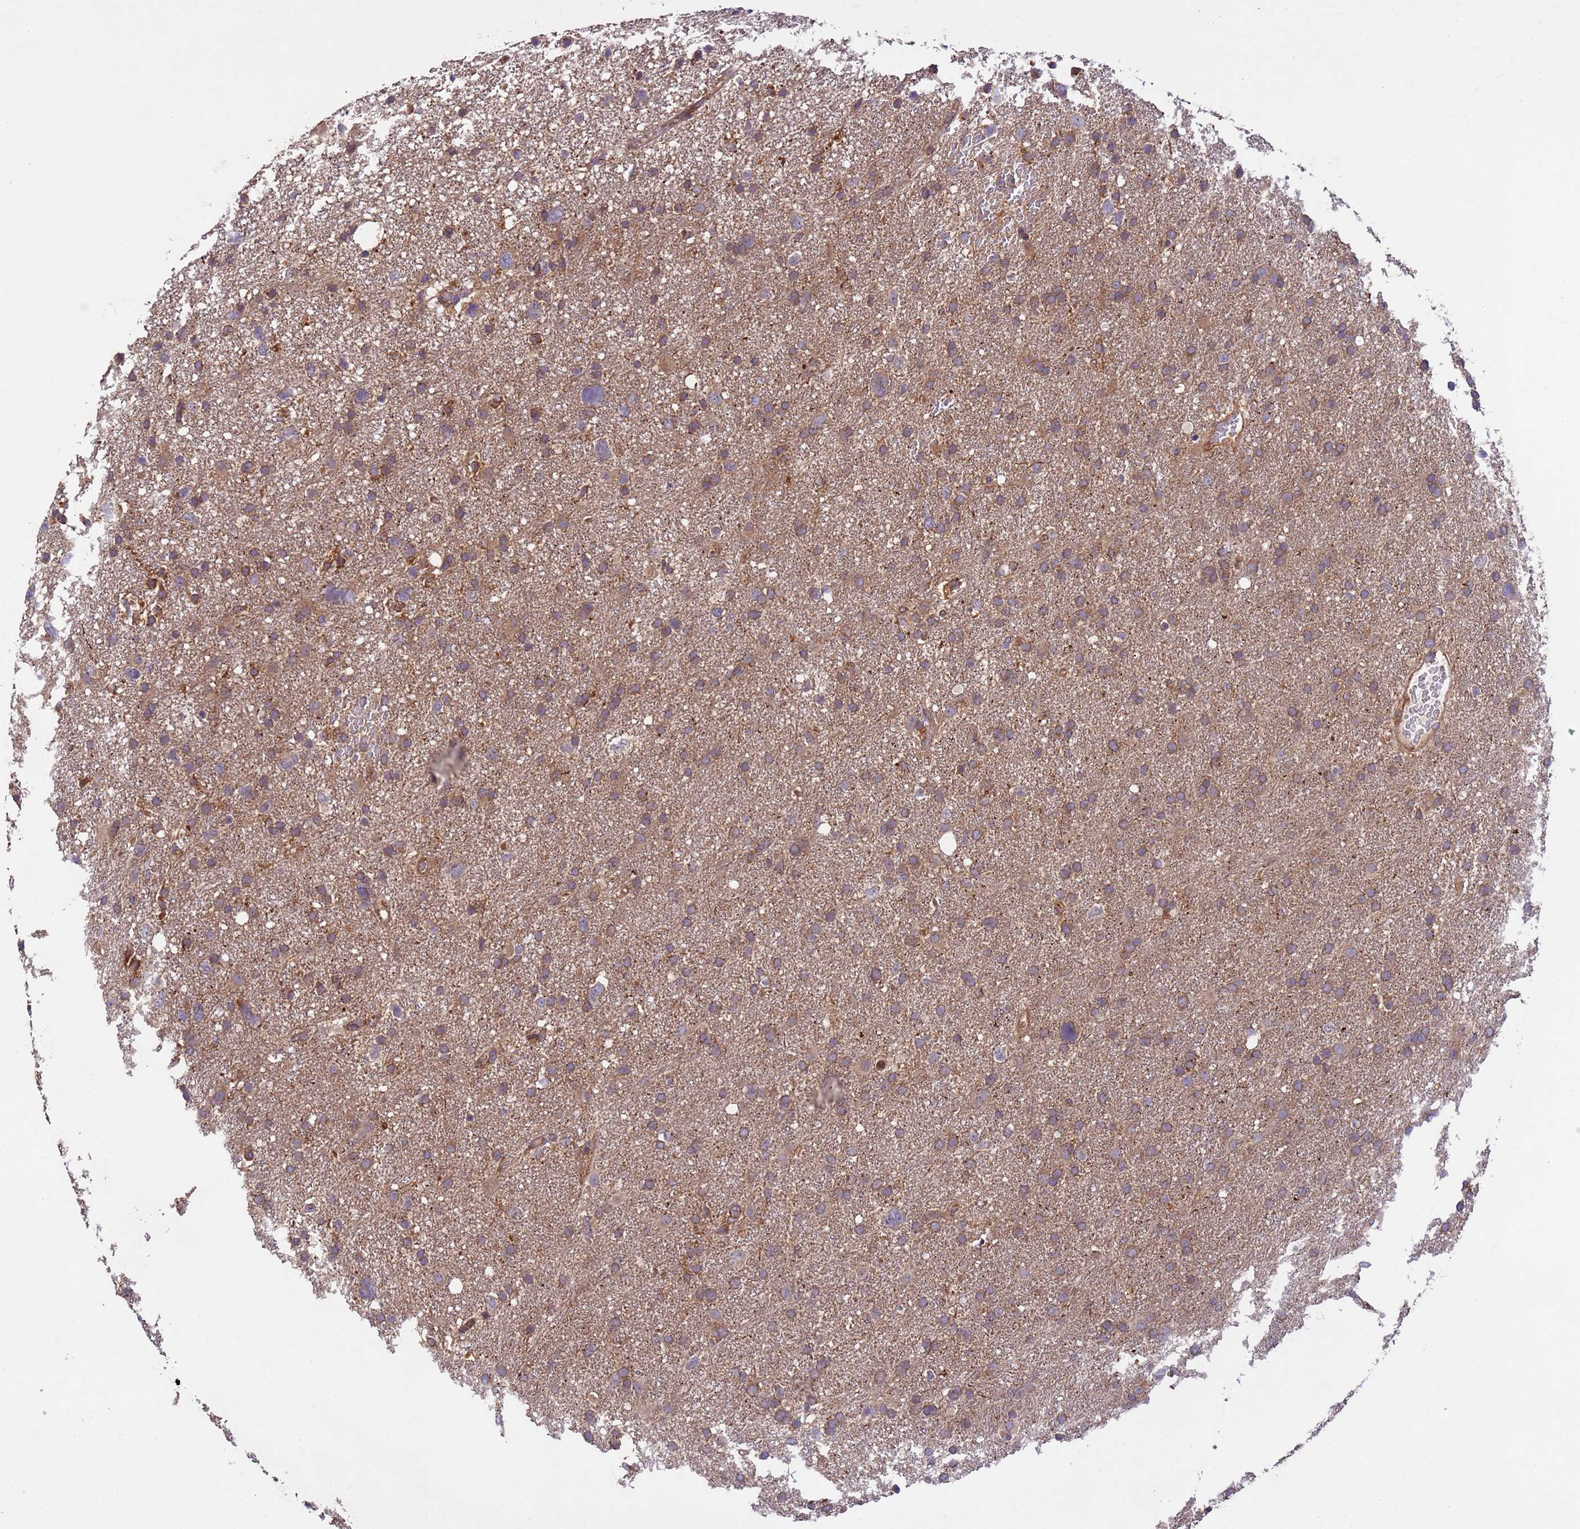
{"staining": {"intensity": "weak", "quantity": ">75%", "location": "cytoplasmic/membranous"}, "tissue": "glioma", "cell_type": "Tumor cells", "image_type": "cancer", "snomed": [{"axis": "morphology", "description": "Glioma, malignant, High grade"}, {"axis": "topography", "description": "Brain"}], "caption": "Brown immunohistochemical staining in human high-grade glioma (malignant) demonstrates weak cytoplasmic/membranous expression in approximately >75% of tumor cells. (IHC, brightfield microscopy, high magnification).", "gene": "RAB10", "patient": {"sex": "male", "age": 61}}